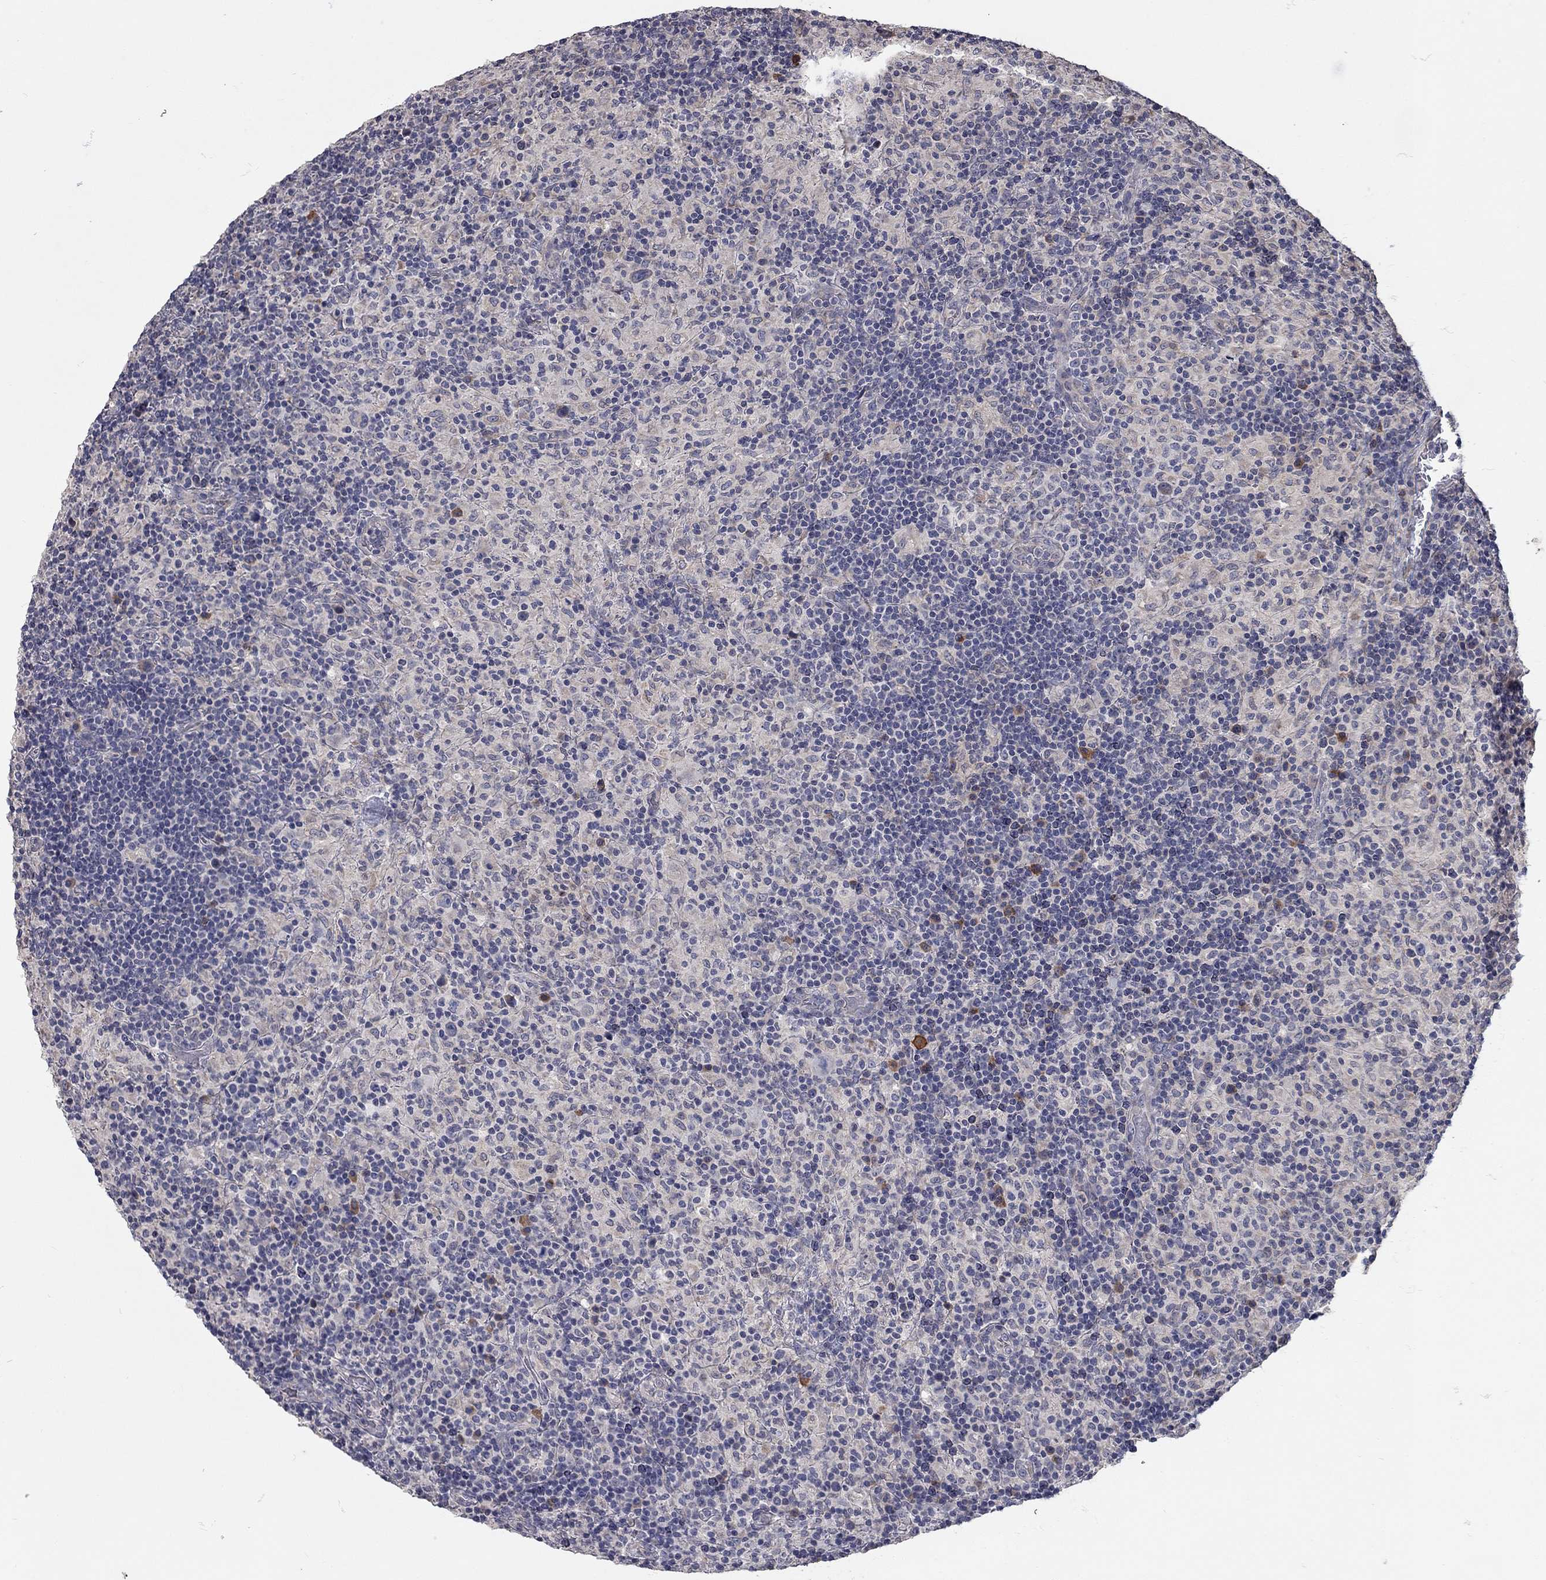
{"staining": {"intensity": "negative", "quantity": "none", "location": "none"}, "tissue": "lymphoma", "cell_type": "Tumor cells", "image_type": "cancer", "snomed": [{"axis": "morphology", "description": "Hodgkin's disease, NOS"}, {"axis": "topography", "description": "Lymph node"}], "caption": "Immunohistochemical staining of human lymphoma demonstrates no significant staining in tumor cells.", "gene": "XAGE2", "patient": {"sex": "male", "age": 70}}